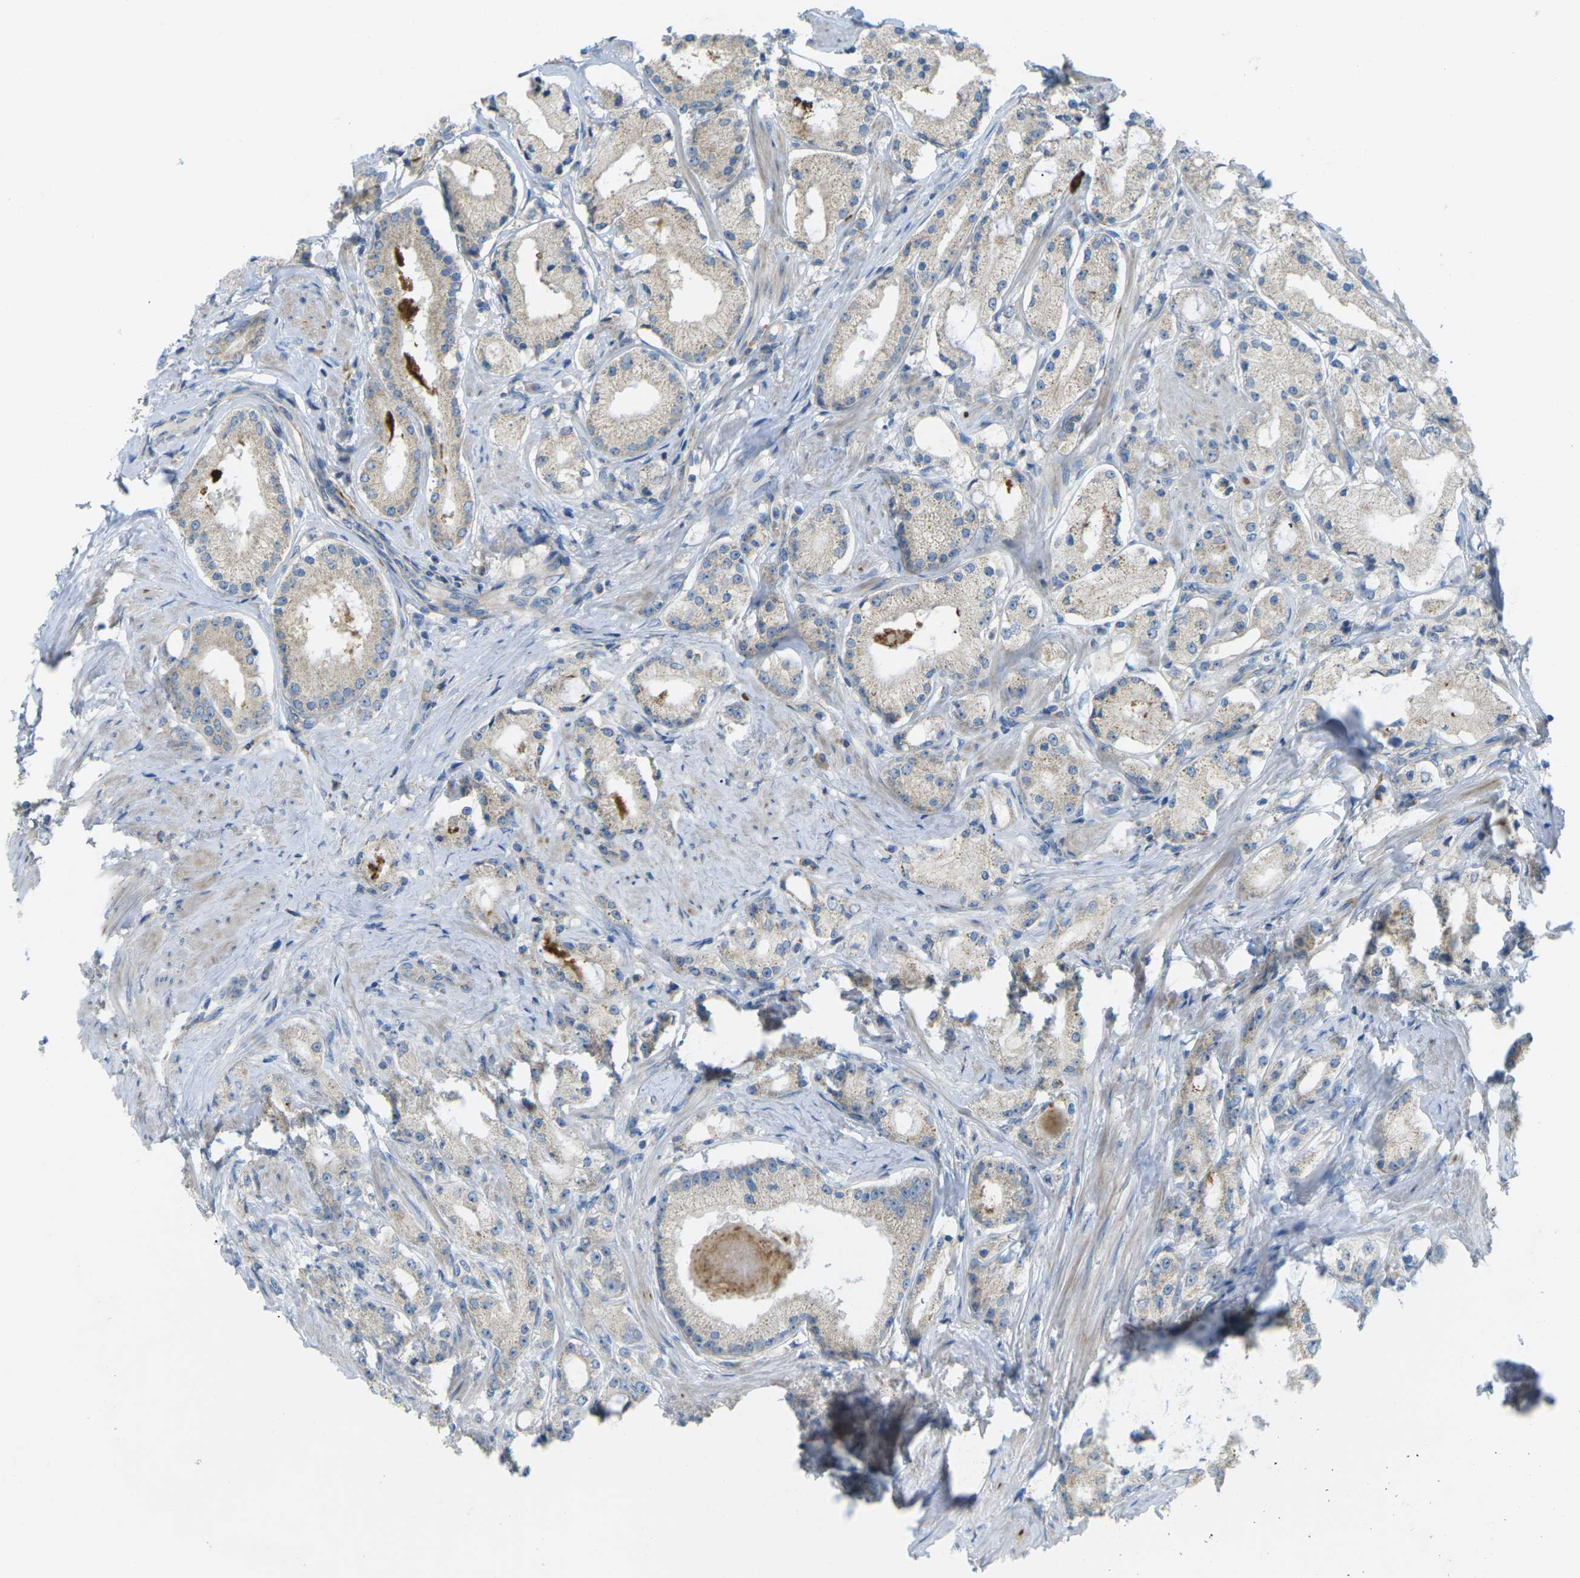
{"staining": {"intensity": "weak", "quantity": "25%-75%", "location": "cytoplasmic/membranous"}, "tissue": "prostate cancer", "cell_type": "Tumor cells", "image_type": "cancer", "snomed": [{"axis": "morphology", "description": "Adenocarcinoma, Low grade"}, {"axis": "topography", "description": "Prostate"}], "caption": "There is low levels of weak cytoplasmic/membranous staining in tumor cells of adenocarcinoma (low-grade) (prostate), as demonstrated by immunohistochemical staining (brown color).", "gene": "MYLK4", "patient": {"sex": "male", "age": 63}}